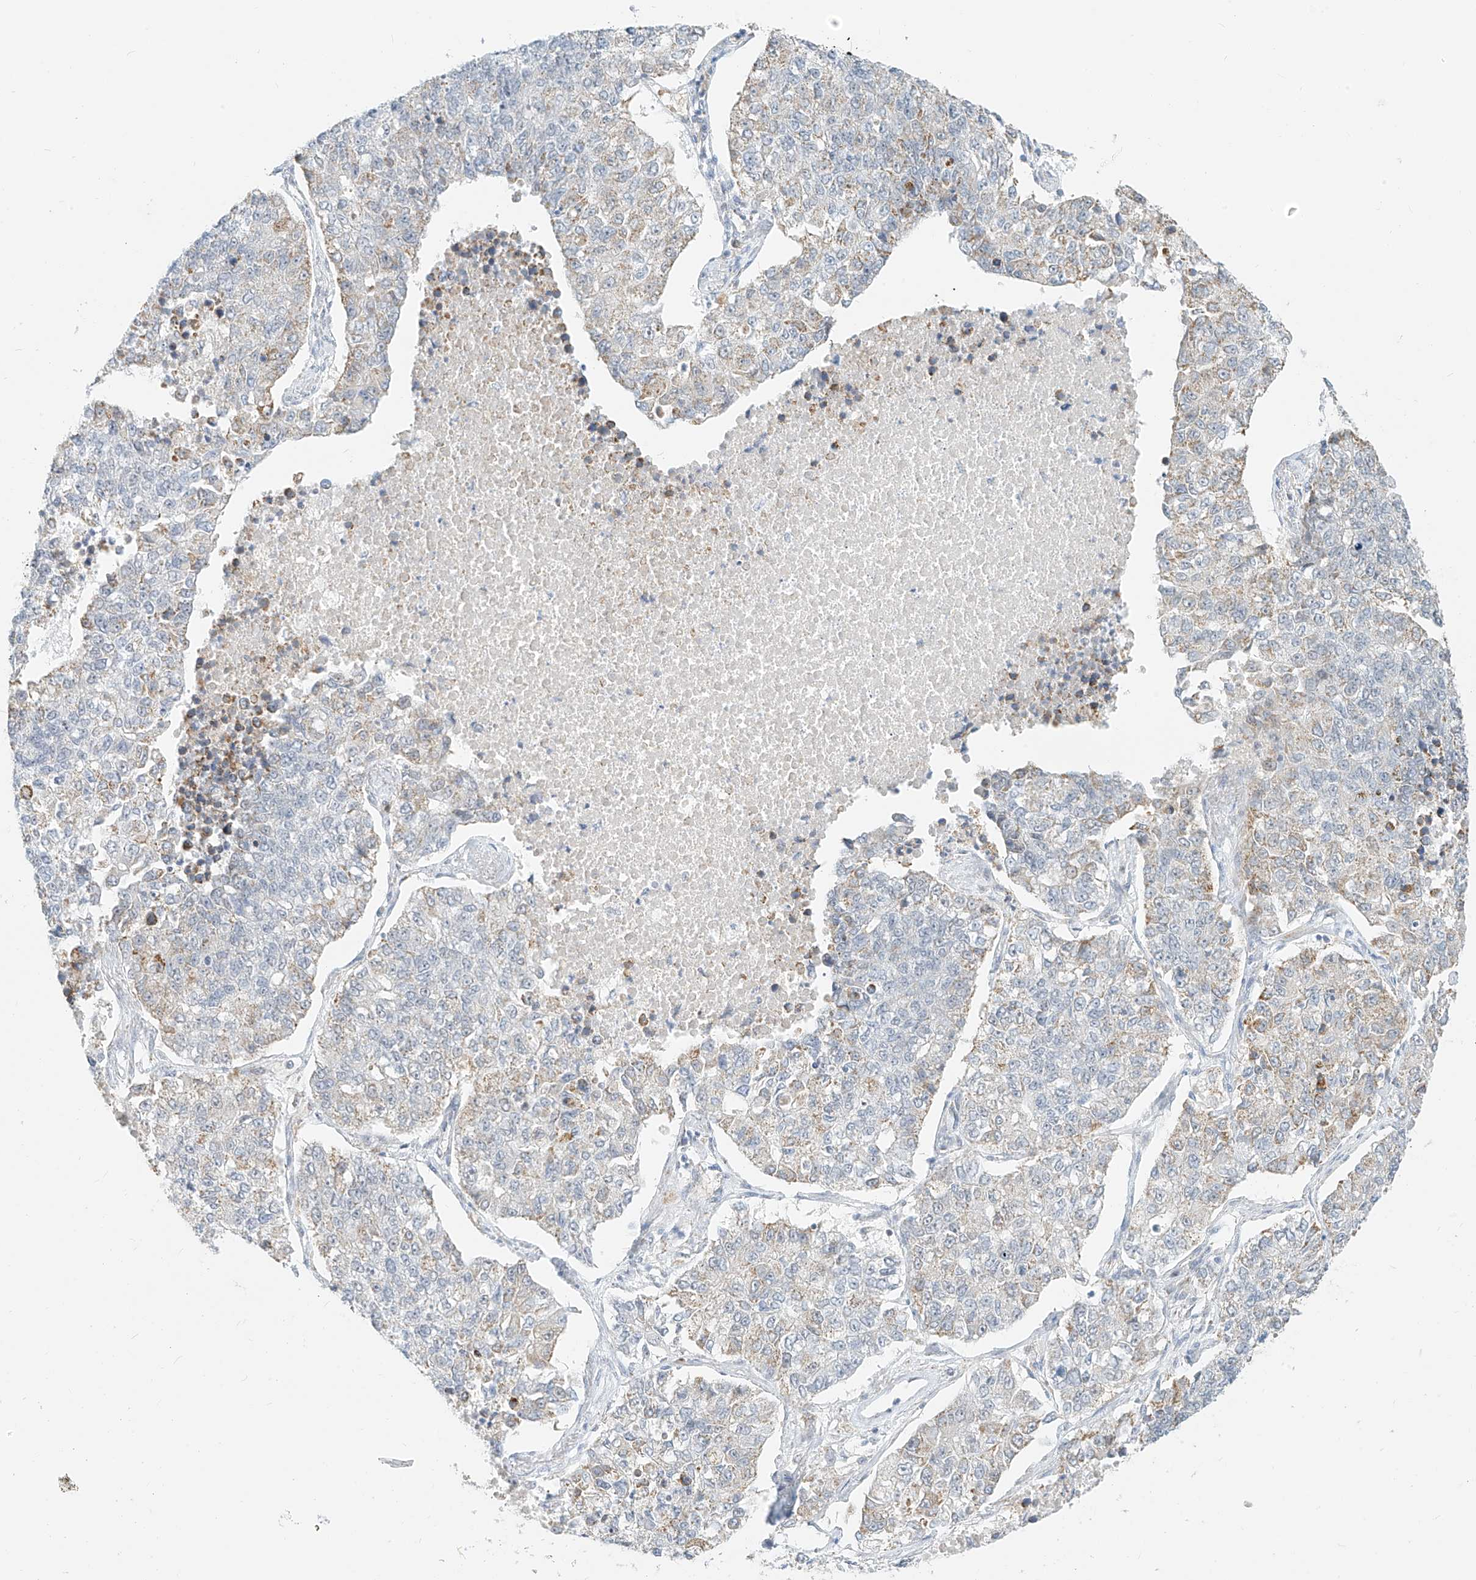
{"staining": {"intensity": "weak", "quantity": "<25%", "location": "cytoplasmic/membranous"}, "tissue": "lung cancer", "cell_type": "Tumor cells", "image_type": "cancer", "snomed": [{"axis": "morphology", "description": "Adenocarcinoma, NOS"}, {"axis": "topography", "description": "Lung"}], "caption": "The photomicrograph shows no staining of tumor cells in lung adenocarcinoma.", "gene": "MTUS2", "patient": {"sex": "male", "age": 49}}